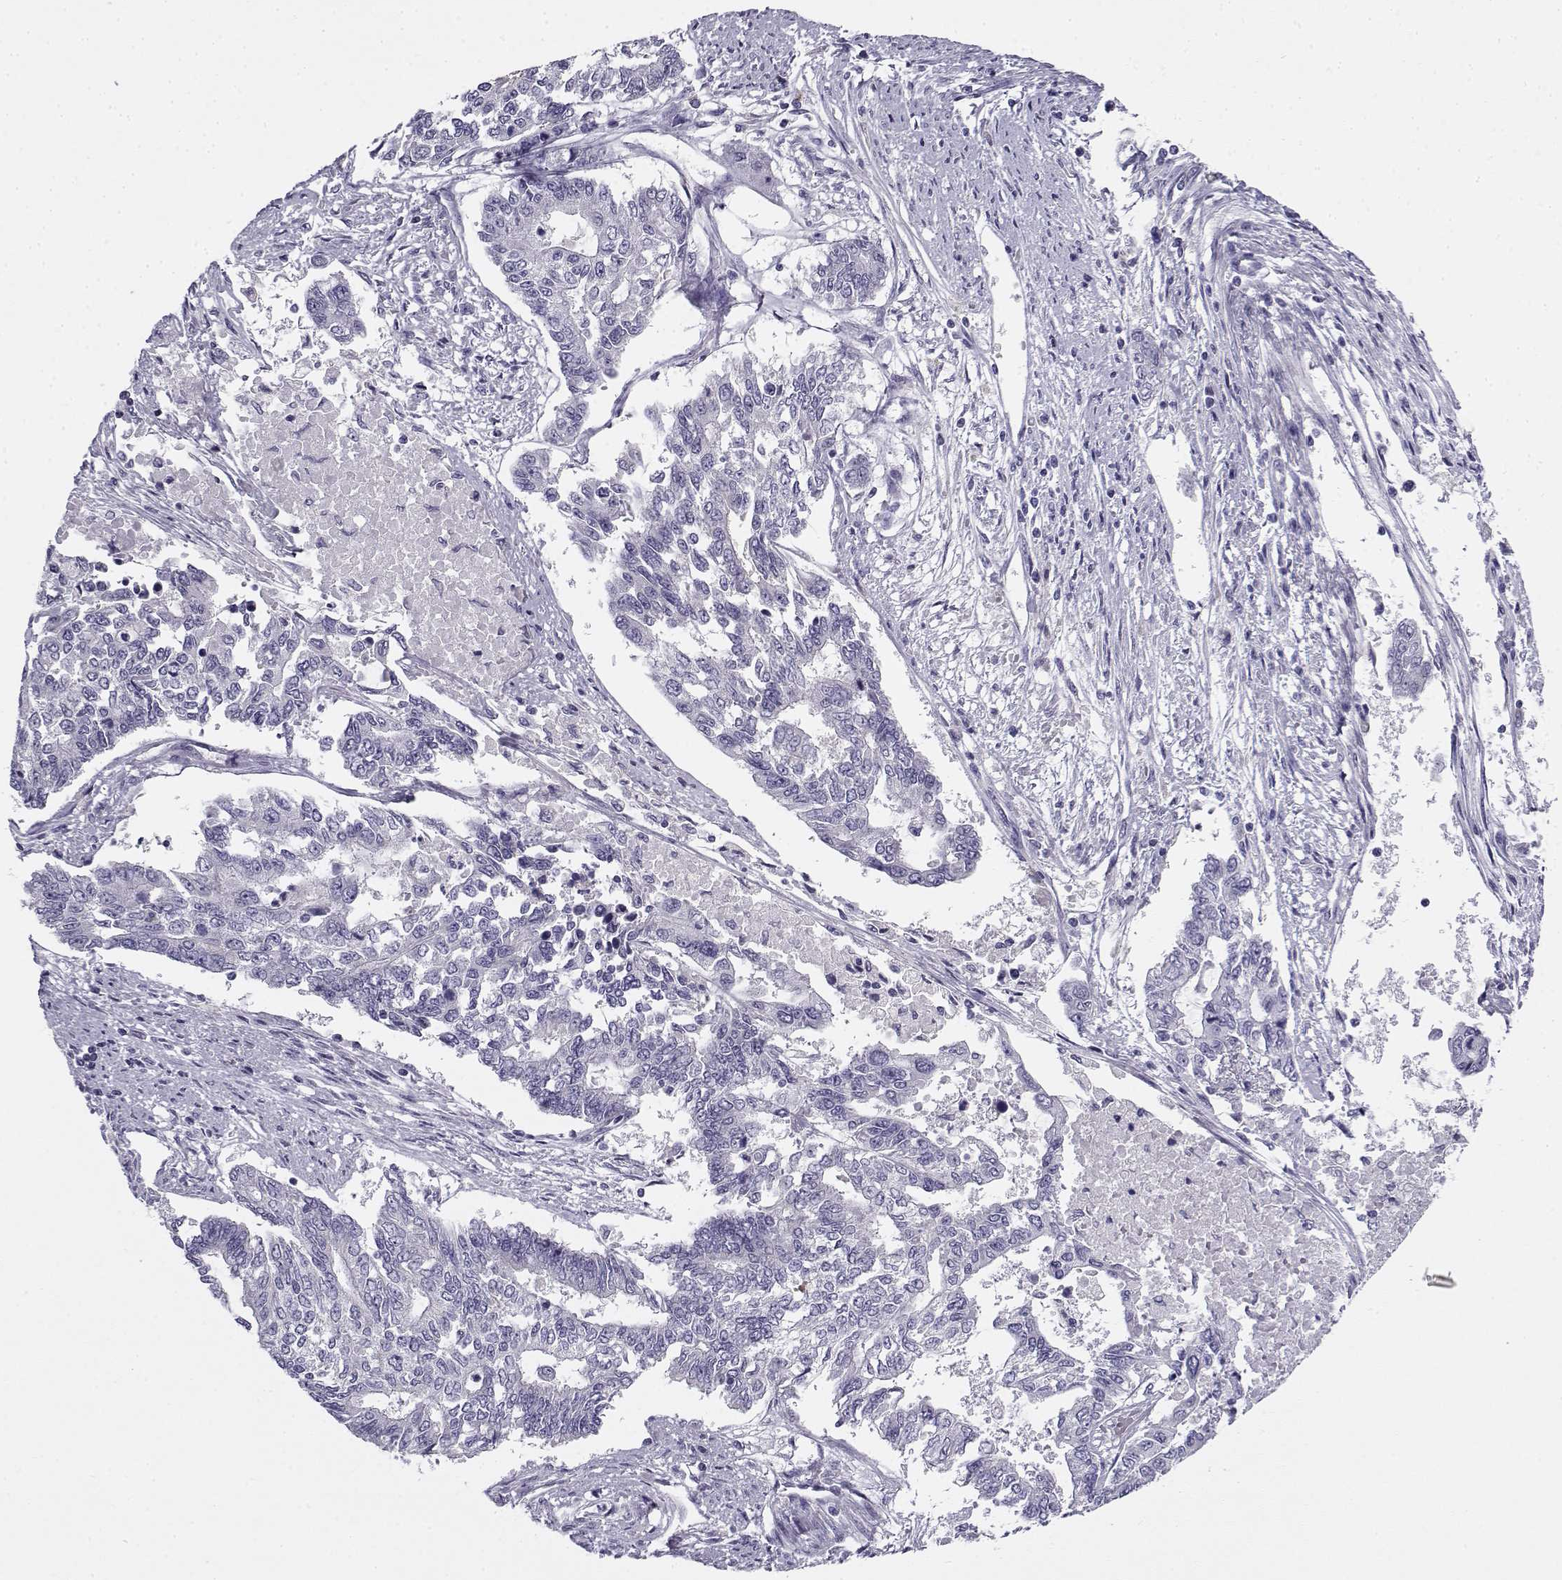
{"staining": {"intensity": "negative", "quantity": "none", "location": "none"}, "tissue": "endometrial cancer", "cell_type": "Tumor cells", "image_type": "cancer", "snomed": [{"axis": "morphology", "description": "Adenocarcinoma, NOS"}, {"axis": "topography", "description": "Uterus"}], "caption": "Tumor cells are negative for protein expression in human adenocarcinoma (endometrial).", "gene": "FAM166A", "patient": {"sex": "female", "age": 59}}